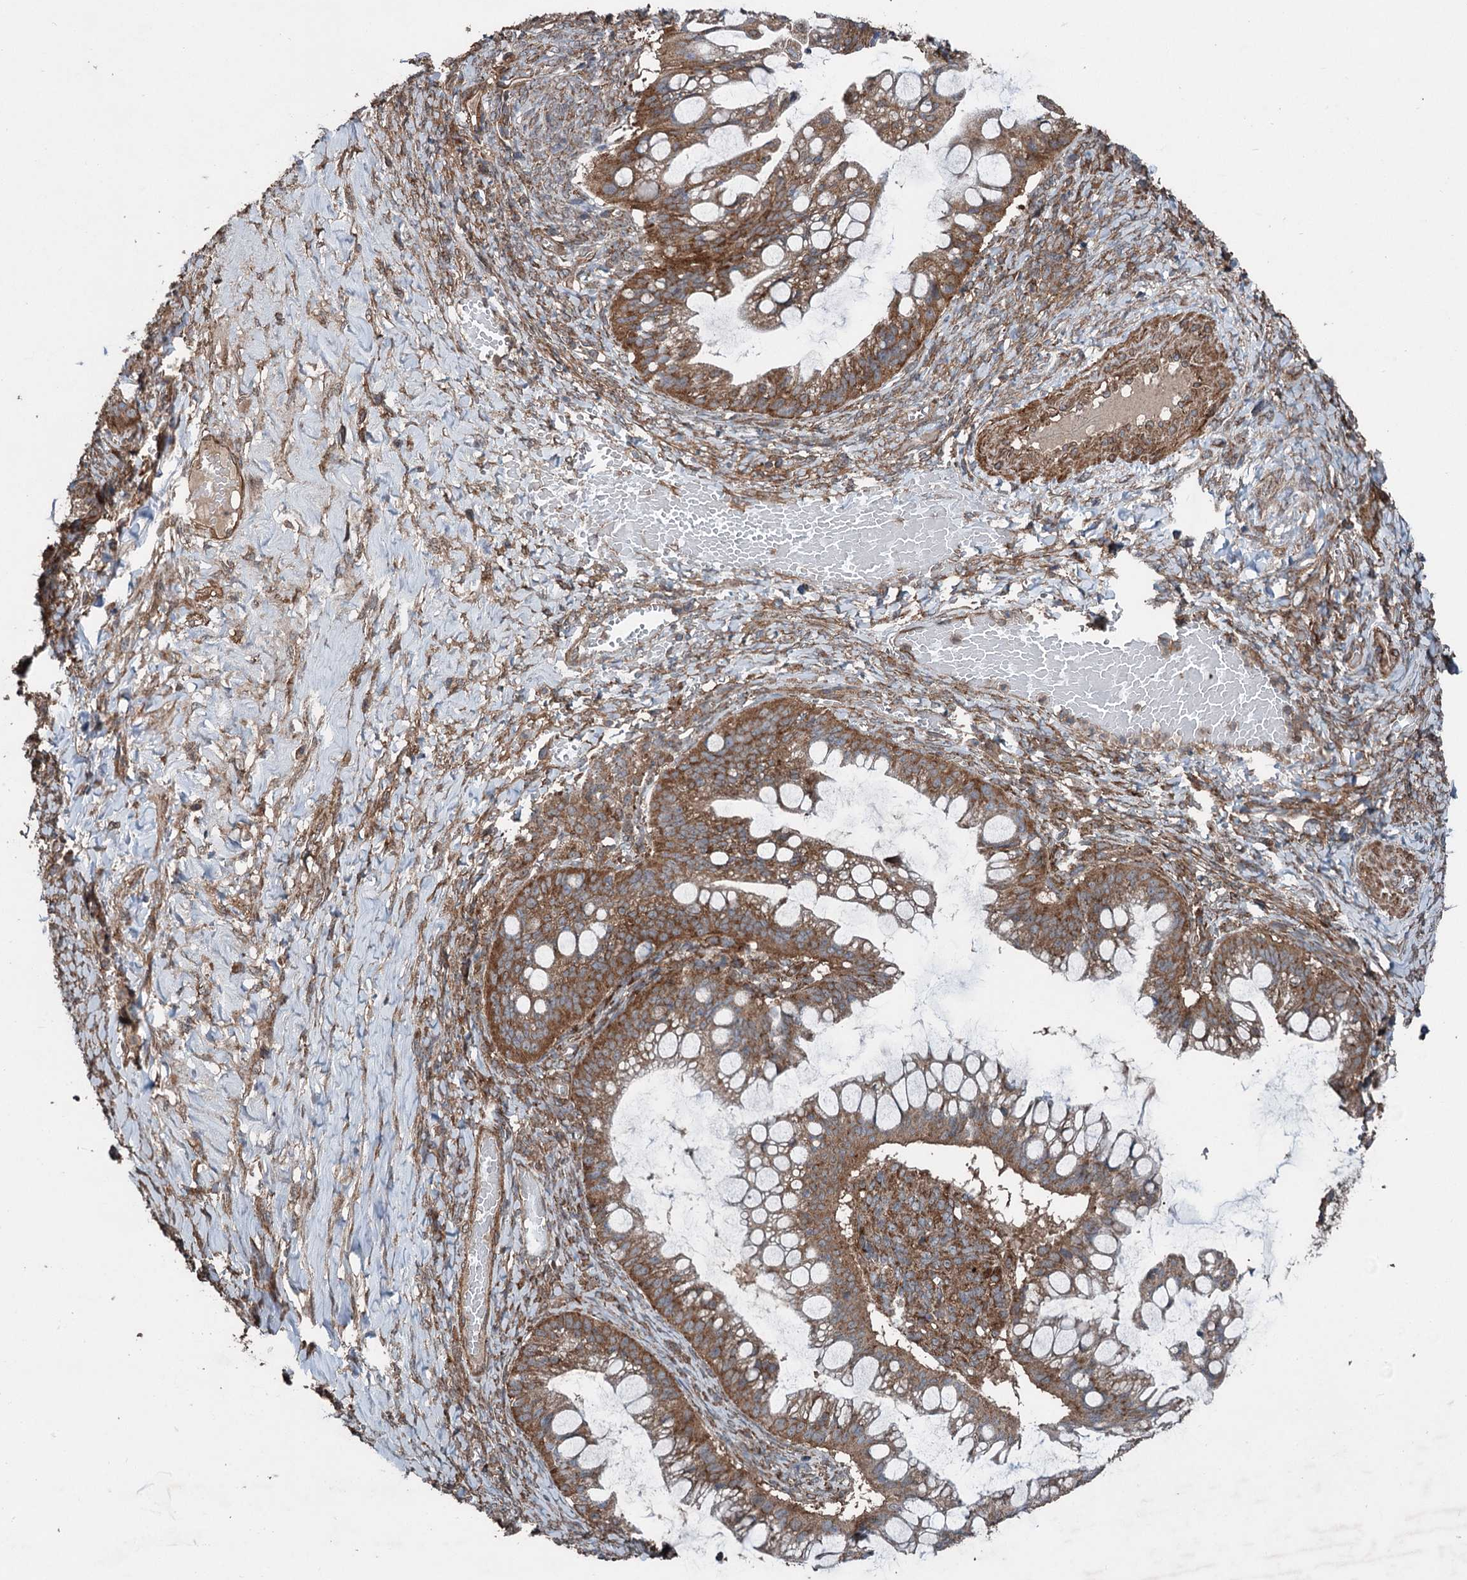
{"staining": {"intensity": "moderate", "quantity": ">75%", "location": "cytoplasmic/membranous"}, "tissue": "ovarian cancer", "cell_type": "Tumor cells", "image_type": "cancer", "snomed": [{"axis": "morphology", "description": "Cystadenocarcinoma, mucinous, NOS"}, {"axis": "topography", "description": "Ovary"}], "caption": "Moderate cytoplasmic/membranous positivity for a protein is appreciated in approximately >75% of tumor cells of ovarian cancer (mucinous cystadenocarcinoma) using IHC.", "gene": "RNF214", "patient": {"sex": "female", "age": 73}}